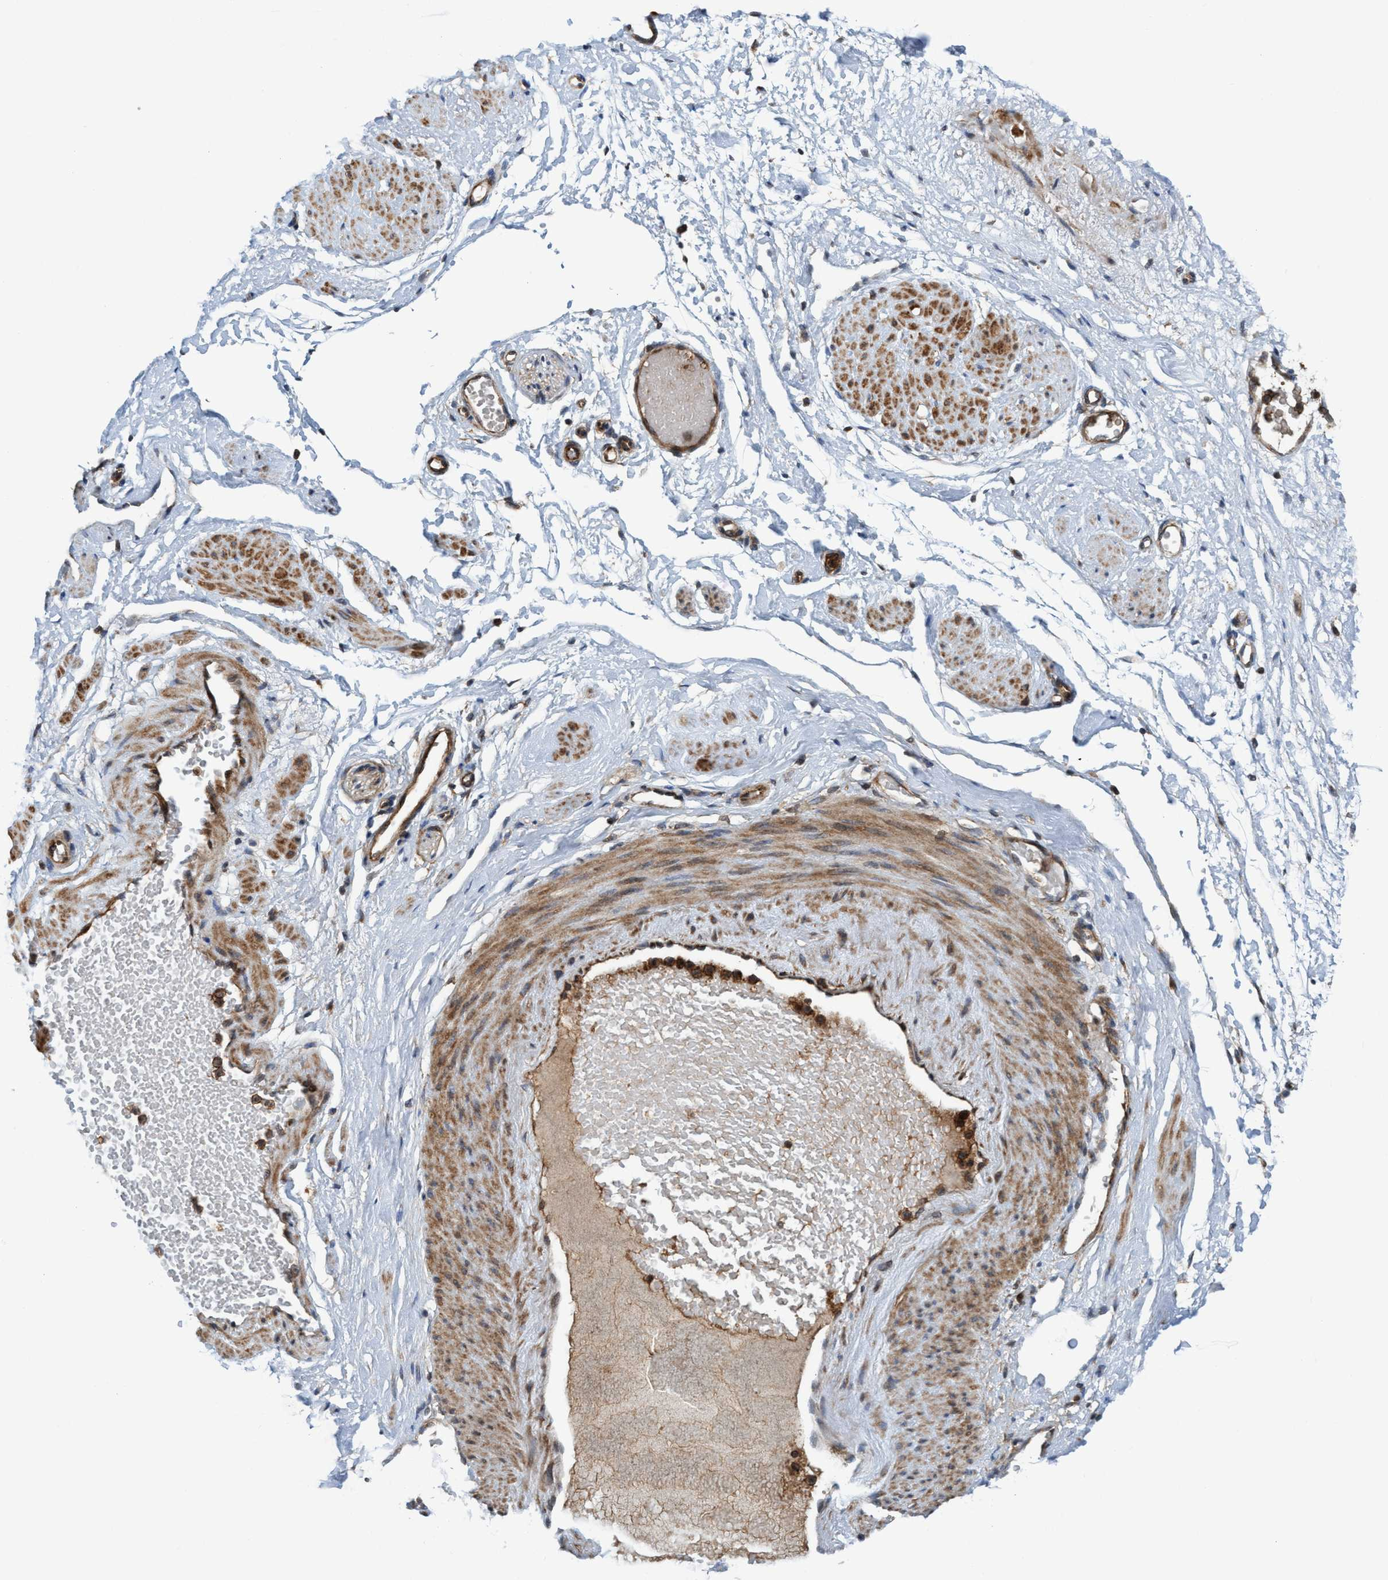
{"staining": {"intensity": "moderate", "quantity": ">75%", "location": "cytoplasmic/membranous"}, "tissue": "adipose tissue", "cell_type": "Adipocytes", "image_type": "normal", "snomed": [{"axis": "morphology", "description": "Normal tissue, NOS"}, {"axis": "topography", "description": "Soft tissue"}], "caption": "The micrograph exhibits a brown stain indicating the presence of a protein in the cytoplasmic/membranous of adipocytes in adipose tissue. The staining was performed using DAB (3,3'-diaminobenzidine) to visualize the protein expression in brown, while the nuclei were stained in blue with hematoxylin (Magnification: 20x).", "gene": "SLC16A3", "patient": {"sex": "male", "age": 72}}